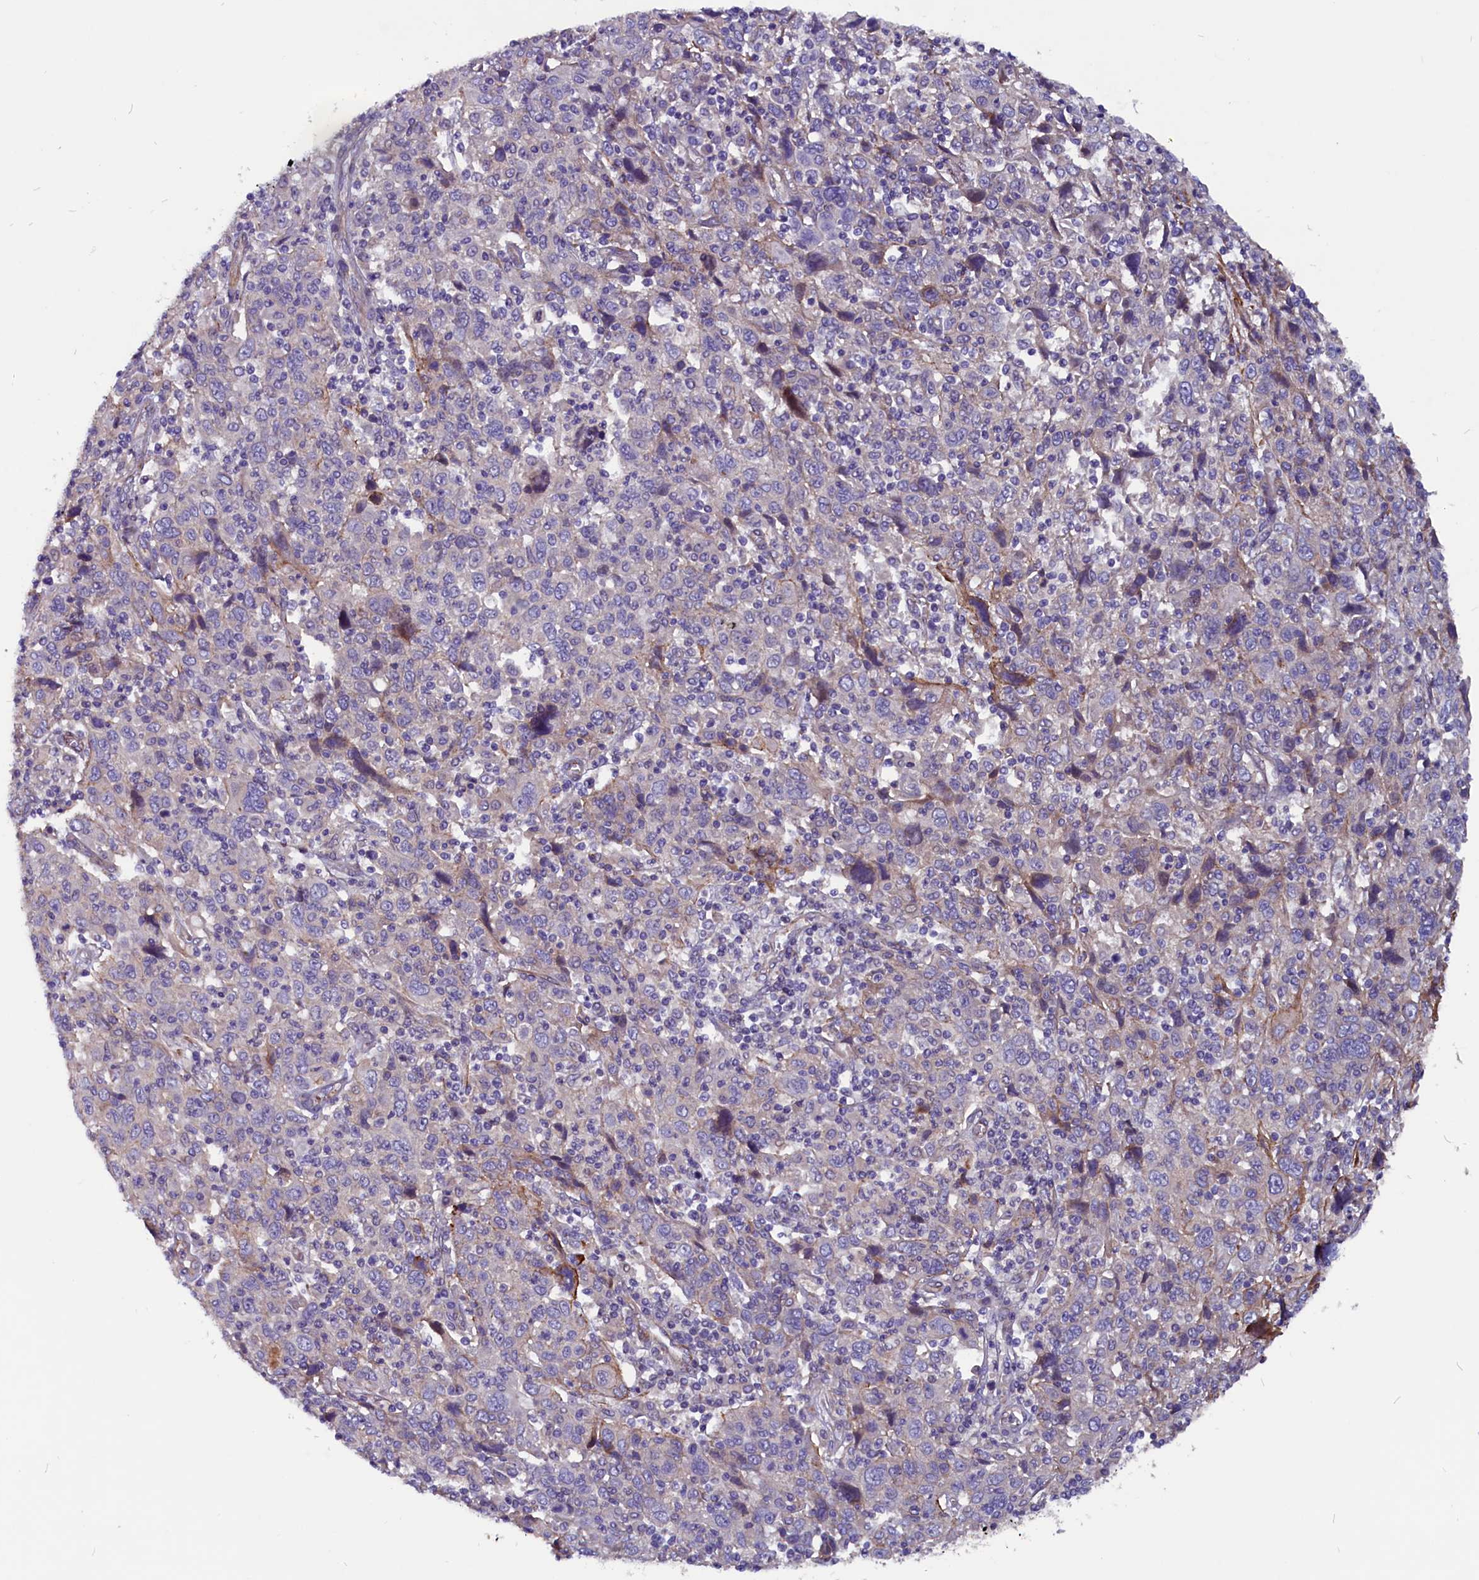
{"staining": {"intensity": "weak", "quantity": "<25%", "location": "cytoplasmic/membranous"}, "tissue": "cervical cancer", "cell_type": "Tumor cells", "image_type": "cancer", "snomed": [{"axis": "morphology", "description": "Squamous cell carcinoma, NOS"}, {"axis": "topography", "description": "Cervix"}], "caption": "This is an immunohistochemistry micrograph of human cervical cancer (squamous cell carcinoma). There is no staining in tumor cells.", "gene": "ZNF749", "patient": {"sex": "female", "age": 46}}